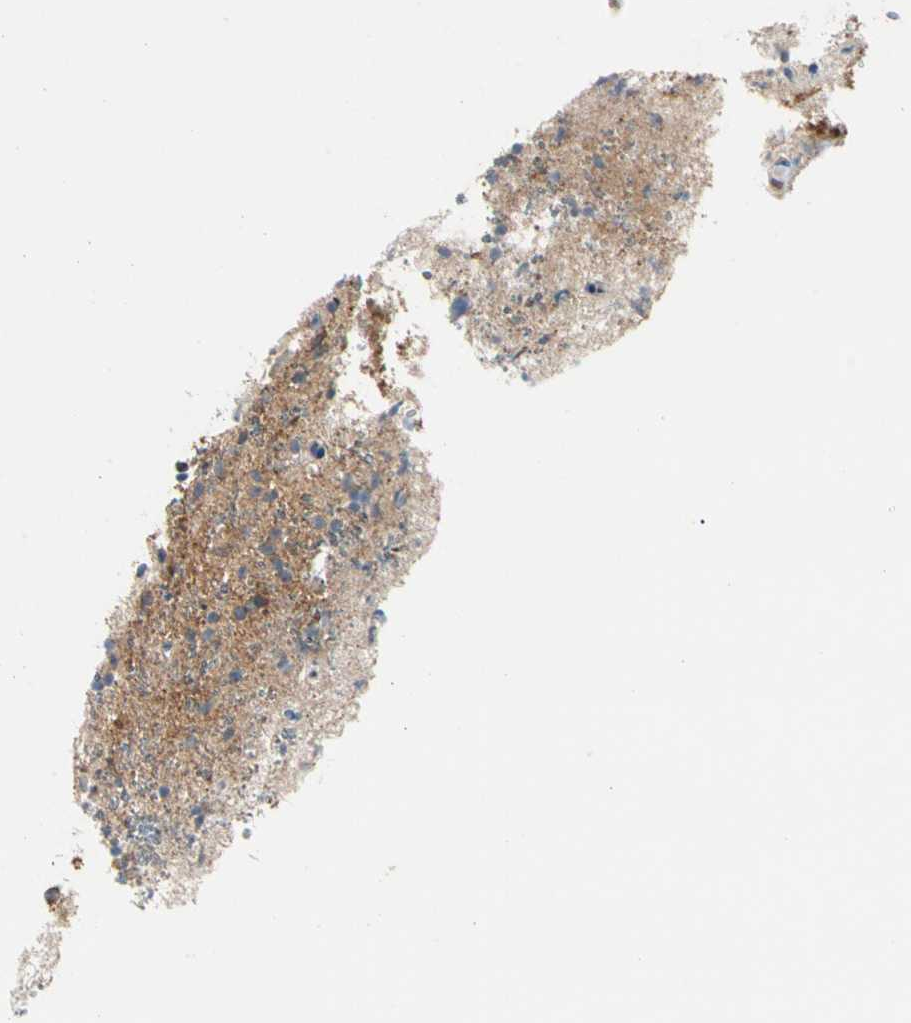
{"staining": {"intensity": "strong", "quantity": ">75%", "location": "cytoplasmic/membranous"}, "tissue": "glioma", "cell_type": "Tumor cells", "image_type": "cancer", "snomed": [{"axis": "morphology", "description": "Glioma, malignant, High grade"}, {"axis": "topography", "description": "Brain"}], "caption": "Protein expression by immunohistochemistry (IHC) shows strong cytoplasmic/membranous expression in about >75% of tumor cells in glioma.", "gene": "GPHN", "patient": {"sex": "male", "age": 47}}